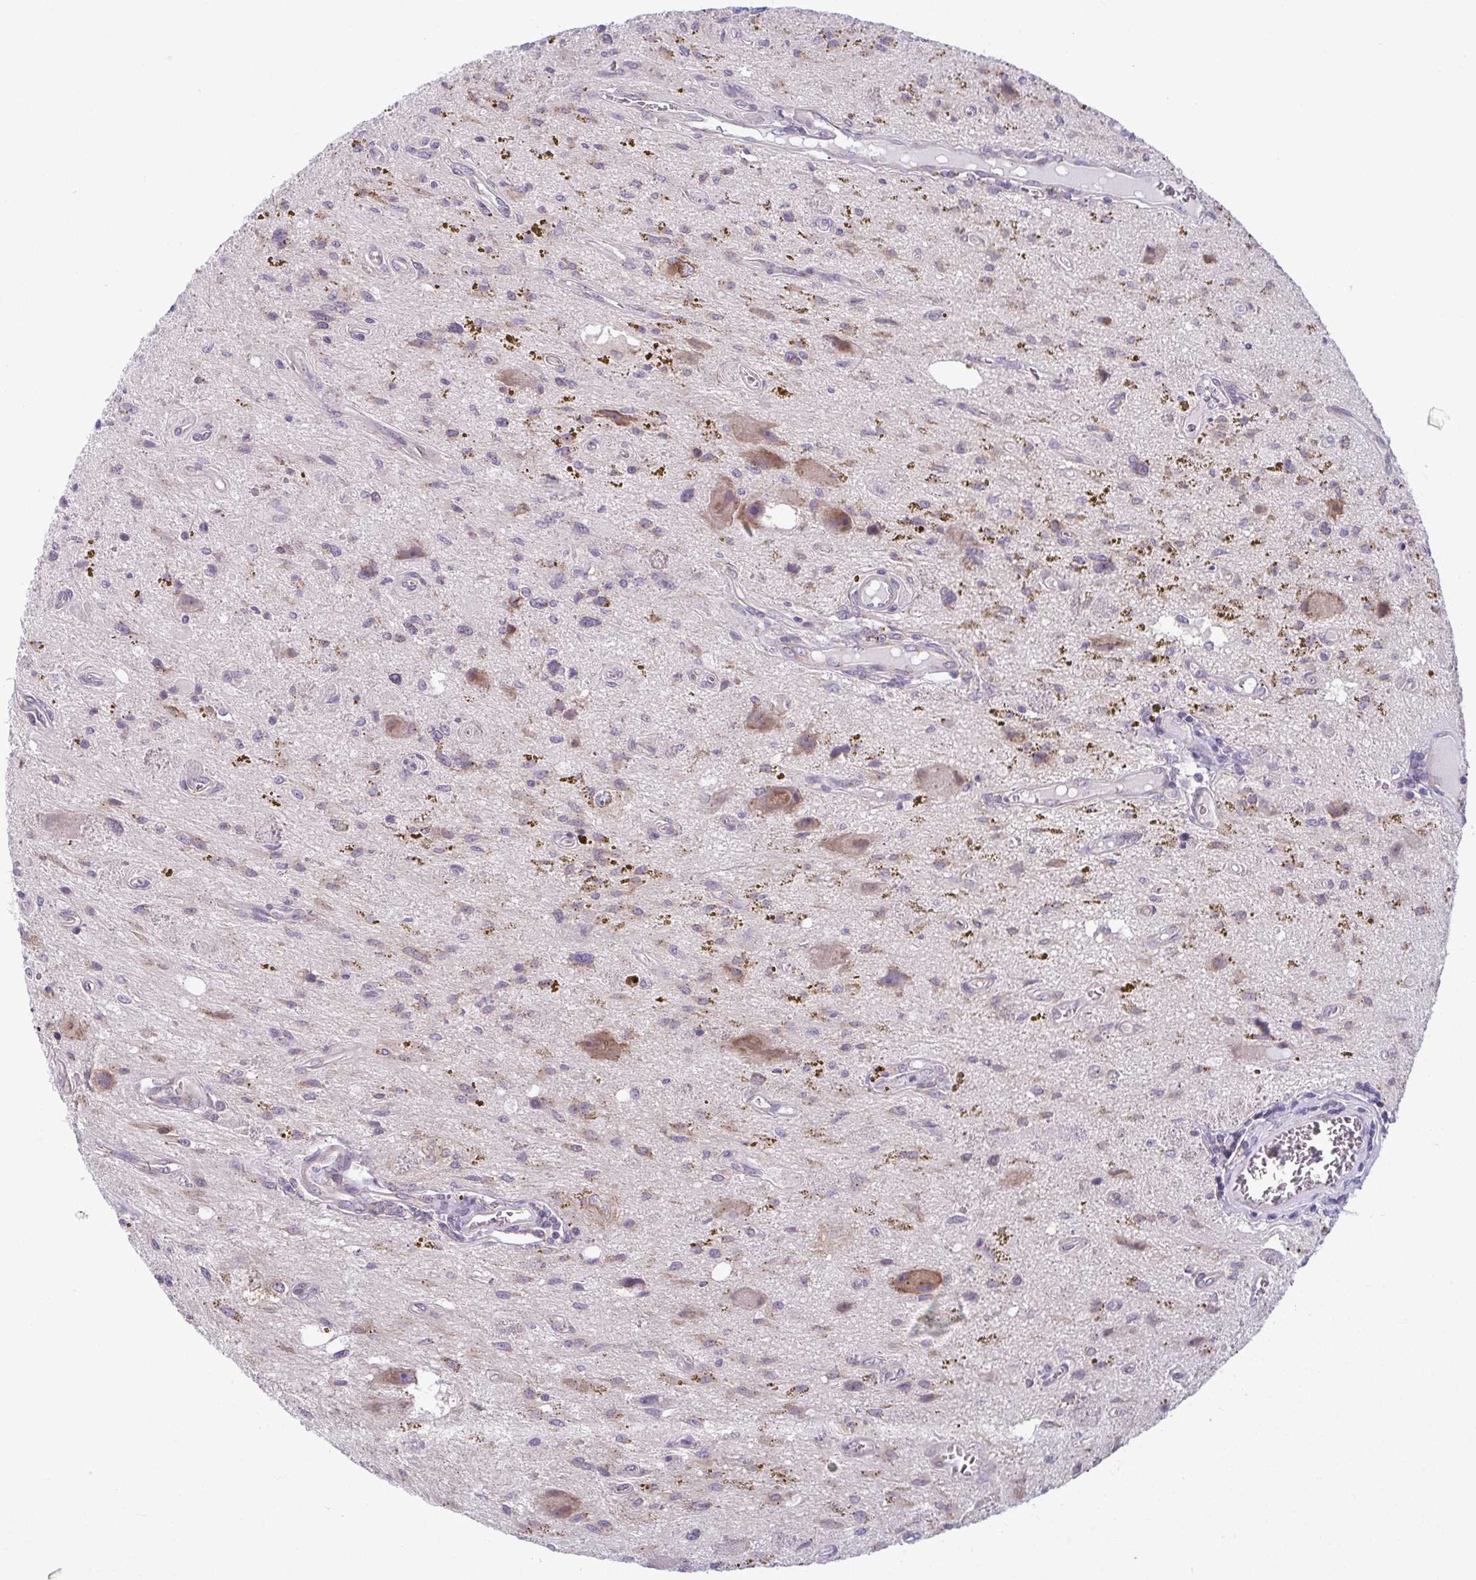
{"staining": {"intensity": "weak", "quantity": "<25%", "location": "cytoplasmic/membranous"}, "tissue": "glioma", "cell_type": "Tumor cells", "image_type": "cancer", "snomed": [{"axis": "morphology", "description": "Glioma, malignant, Low grade"}, {"axis": "topography", "description": "Cerebellum"}], "caption": "High power microscopy image of an IHC image of low-grade glioma (malignant), revealing no significant expression in tumor cells.", "gene": "TMEM108", "patient": {"sex": "female", "age": 14}}